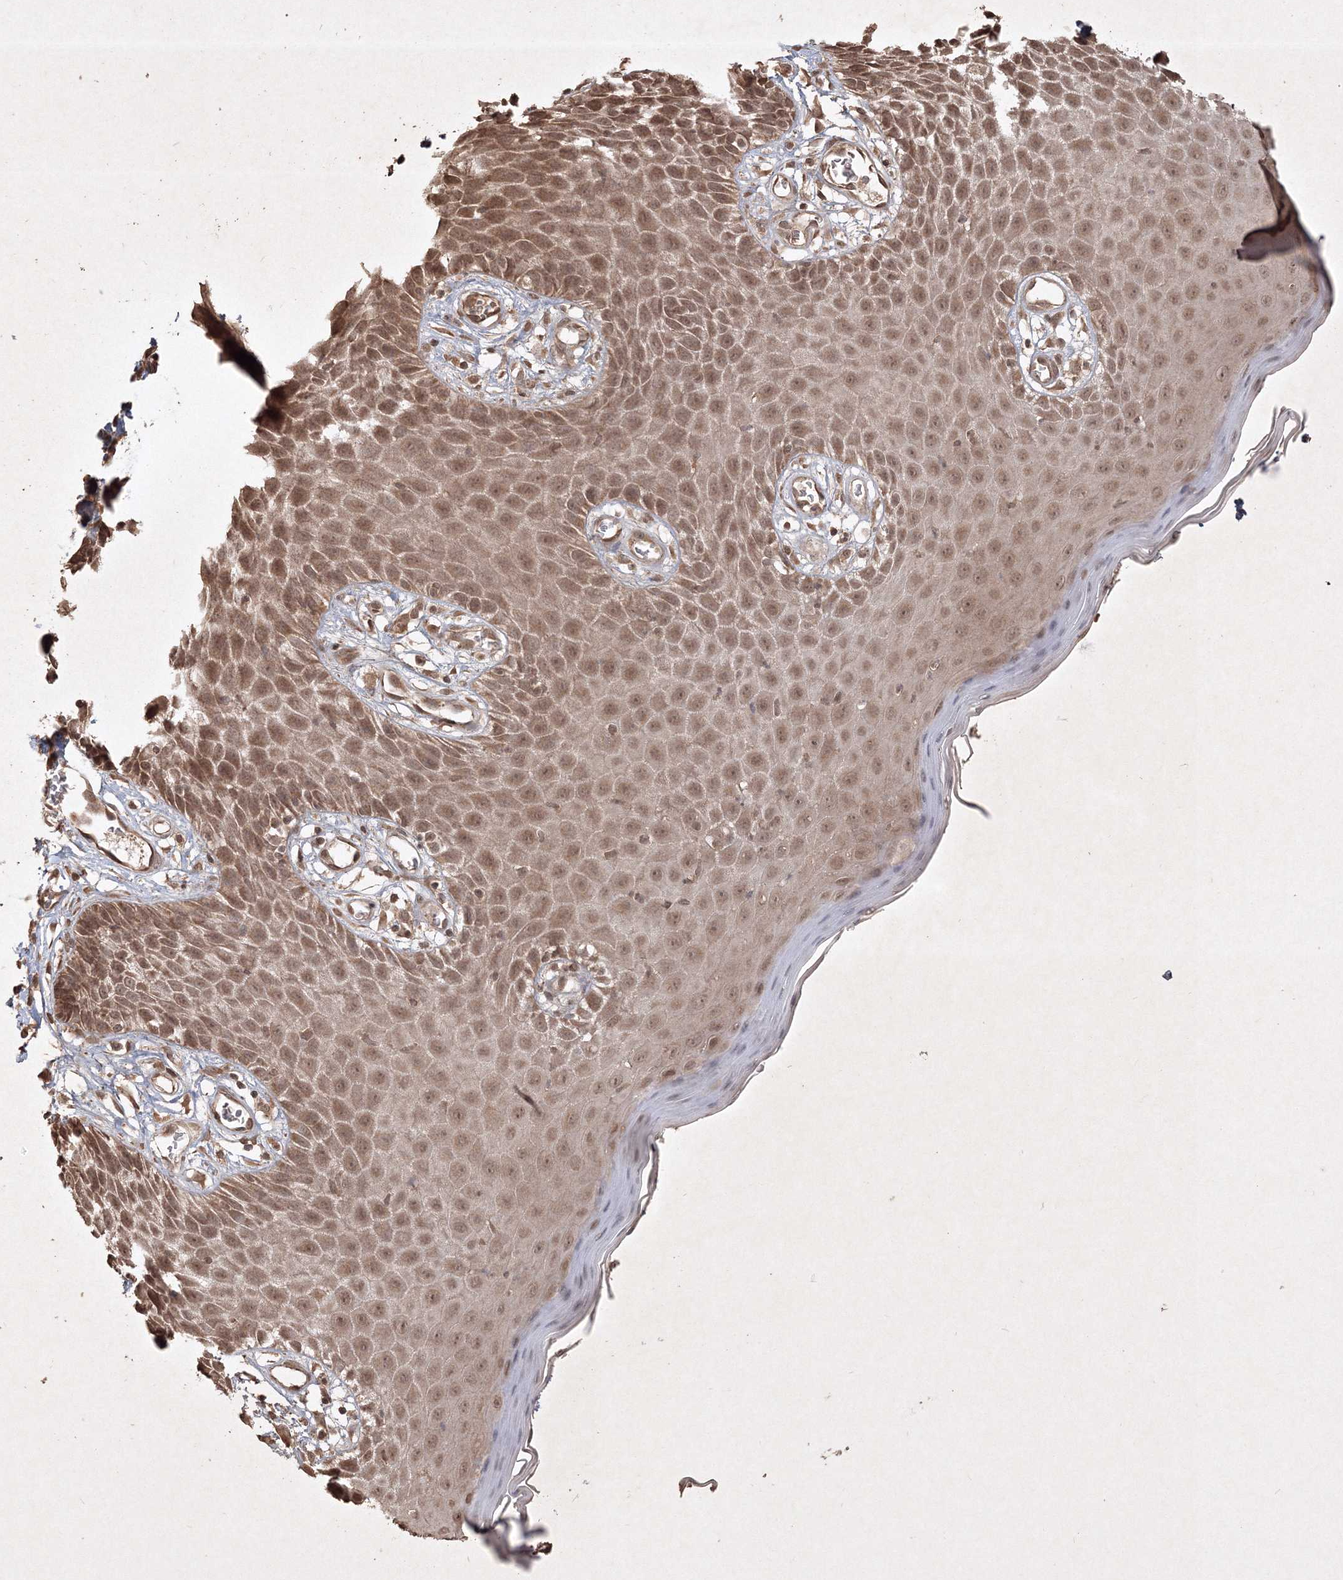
{"staining": {"intensity": "moderate", "quantity": ">75%", "location": "cytoplasmic/membranous,nuclear"}, "tissue": "skin", "cell_type": "Epidermal cells", "image_type": "normal", "snomed": [{"axis": "morphology", "description": "Normal tissue, NOS"}, {"axis": "topography", "description": "Vulva"}], "caption": "Benign skin was stained to show a protein in brown. There is medium levels of moderate cytoplasmic/membranous,nuclear expression in about >75% of epidermal cells. The protein of interest is shown in brown color, while the nuclei are stained blue.", "gene": "PELI3", "patient": {"sex": "female", "age": 68}}